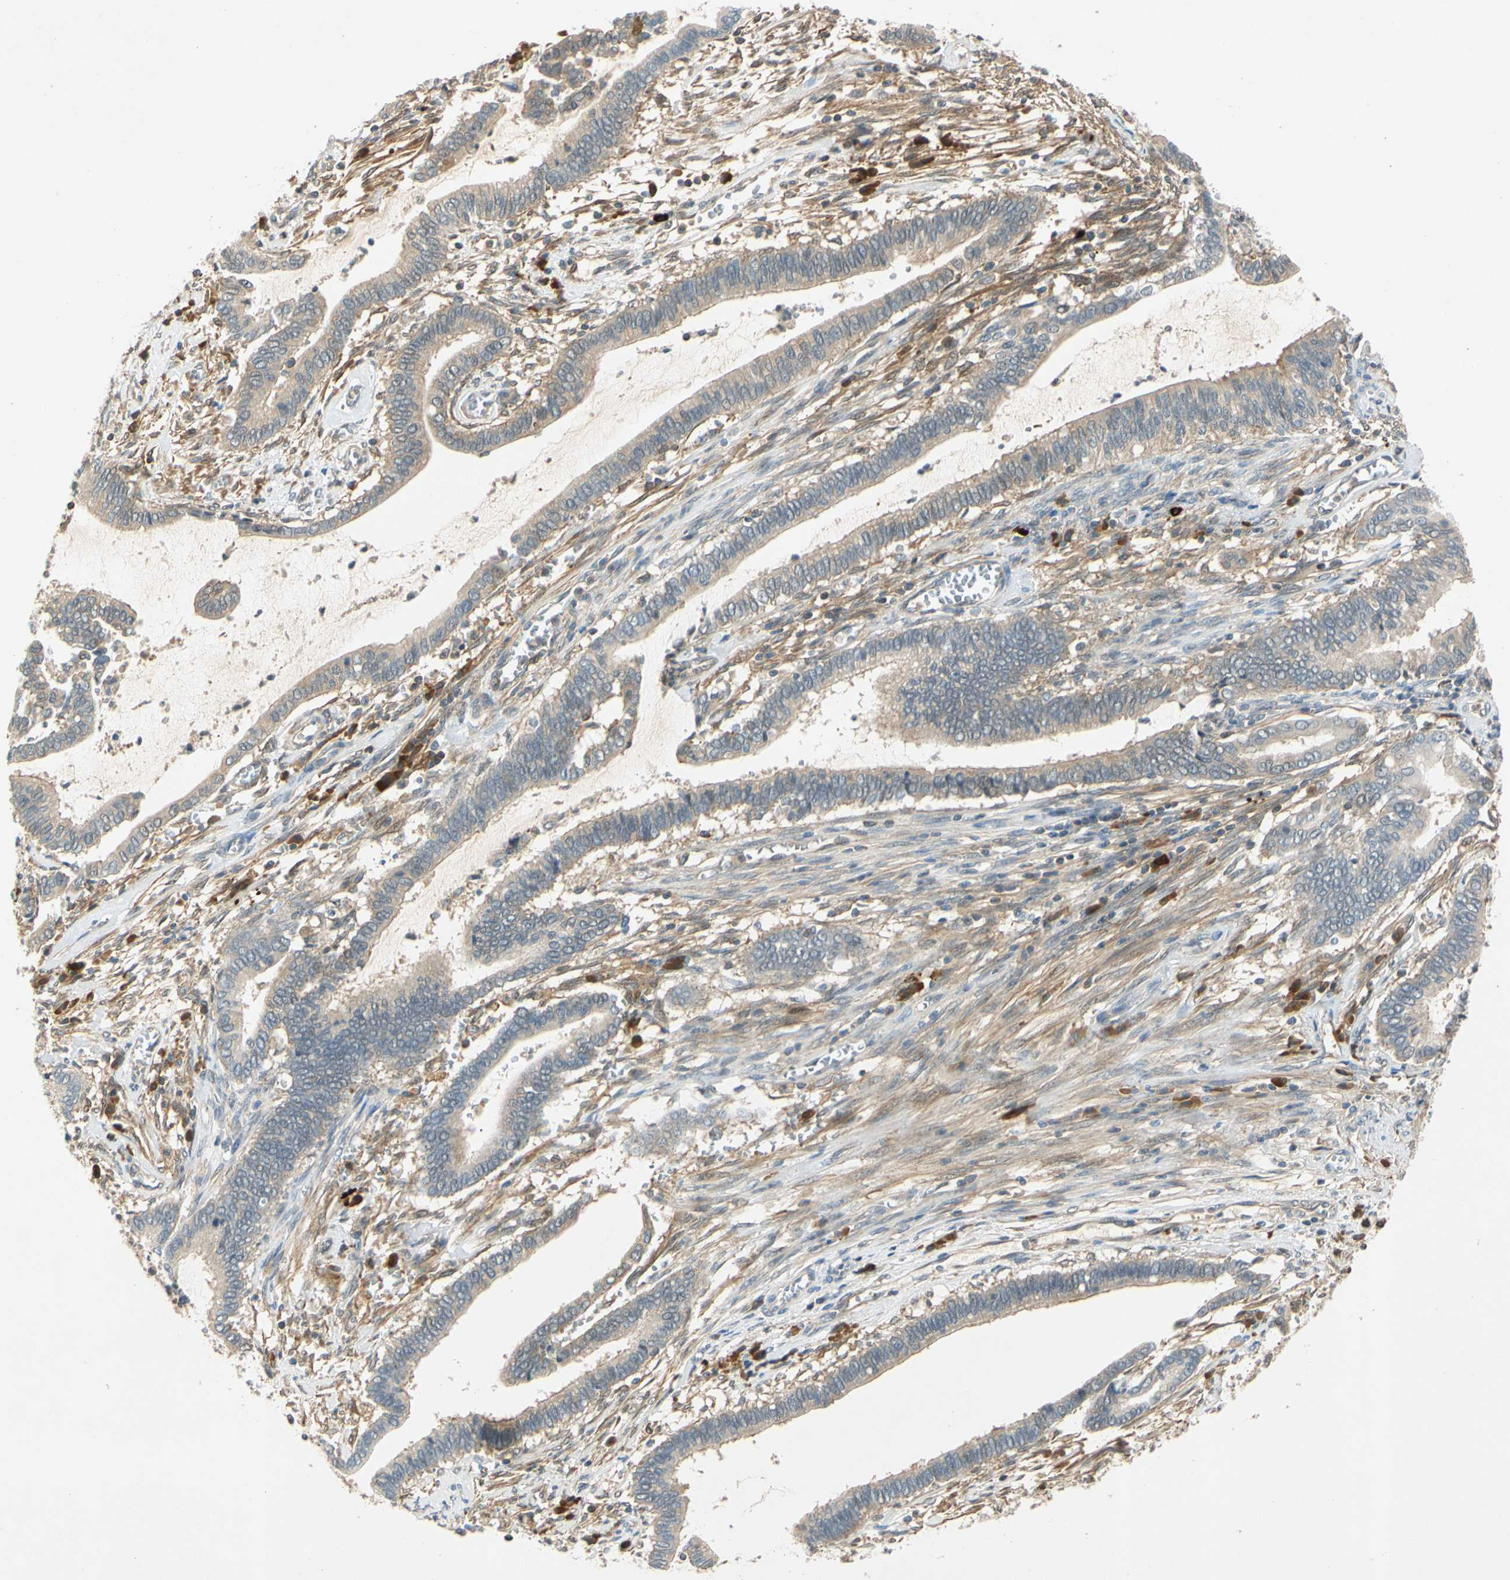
{"staining": {"intensity": "weak", "quantity": ">75%", "location": "cytoplasmic/membranous"}, "tissue": "cervical cancer", "cell_type": "Tumor cells", "image_type": "cancer", "snomed": [{"axis": "morphology", "description": "Adenocarcinoma, NOS"}, {"axis": "topography", "description": "Cervix"}], "caption": "This micrograph demonstrates immunohistochemistry staining of human adenocarcinoma (cervical), with low weak cytoplasmic/membranous staining in about >75% of tumor cells.", "gene": "WIPI1", "patient": {"sex": "female", "age": 44}}